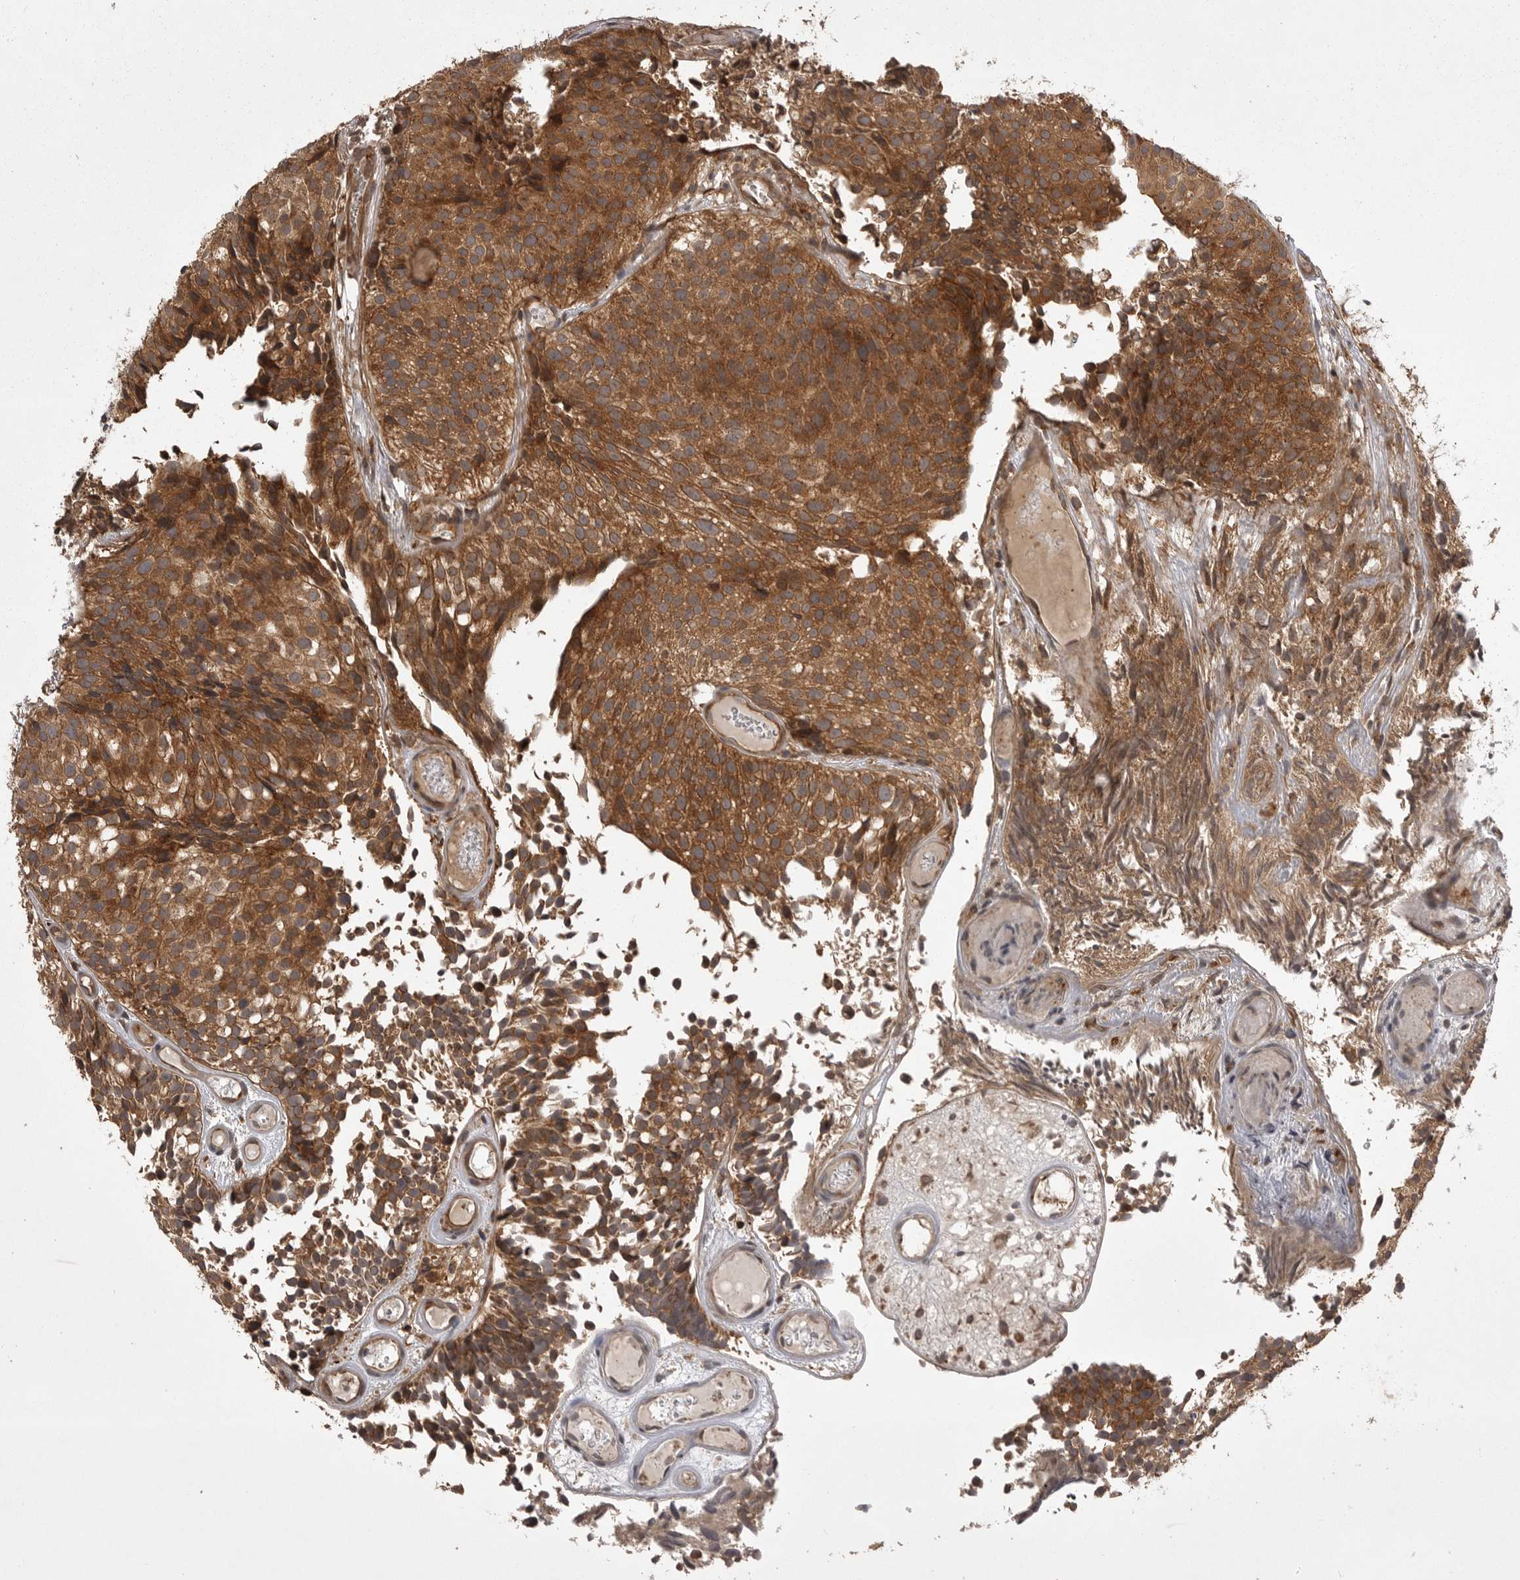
{"staining": {"intensity": "moderate", "quantity": ">75%", "location": "cytoplasmic/membranous"}, "tissue": "urothelial cancer", "cell_type": "Tumor cells", "image_type": "cancer", "snomed": [{"axis": "morphology", "description": "Urothelial carcinoma, Low grade"}, {"axis": "topography", "description": "Urinary bladder"}], "caption": "Tumor cells show moderate cytoplasmic/membranous positivity in about >75% of cells in low-grade urothelial carcinoma. The staining was performed using DAB, with brown indicating positive protein expression. Nuclei are stained blue with hematoxylin.", "gene": "STK24", "patient": {"sex": "male", "age": 86}}